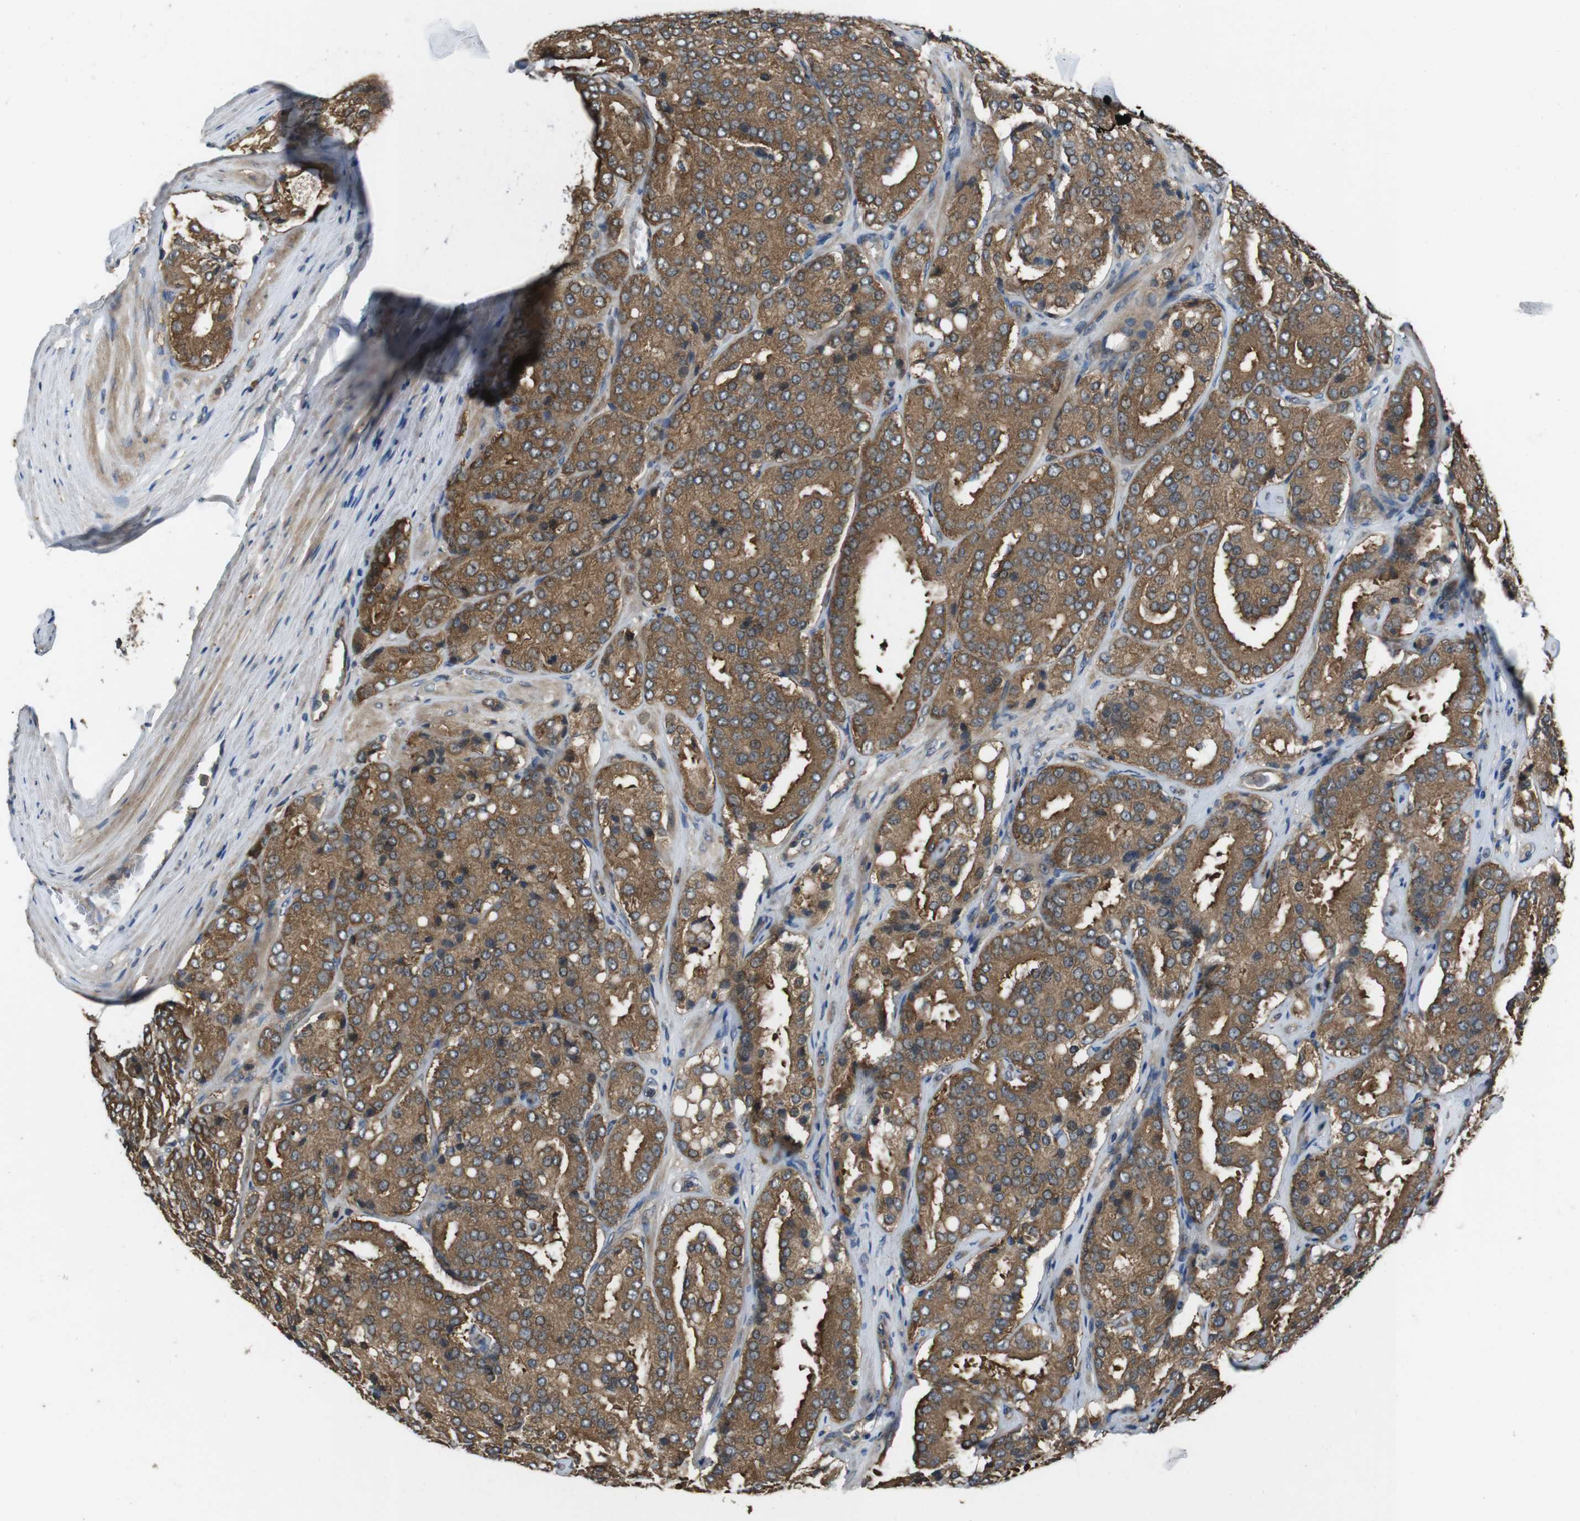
{"staining": {"intensity": "moderate", "quantity": ">75%", "location": "cytoplasmic/membranous"}, "tissue": "prostate cancer", "cell_type": "Tumor cells", "image_type": "cancer", "snomed": [{"axis": "morphology", "description": "Adenocarcinoma, High grade"}, {"axis": "topography", "description": "Prostate"}], "caption": "Human prostate high-grade adenocarcinoma stained for a protein (brown) demonstrates moderate cytoplasmic/membranous positive staining in approximately >75% of tumor cells.", "gene": "SLC22A23", "patient": {"sex": "male", "age": 65}}